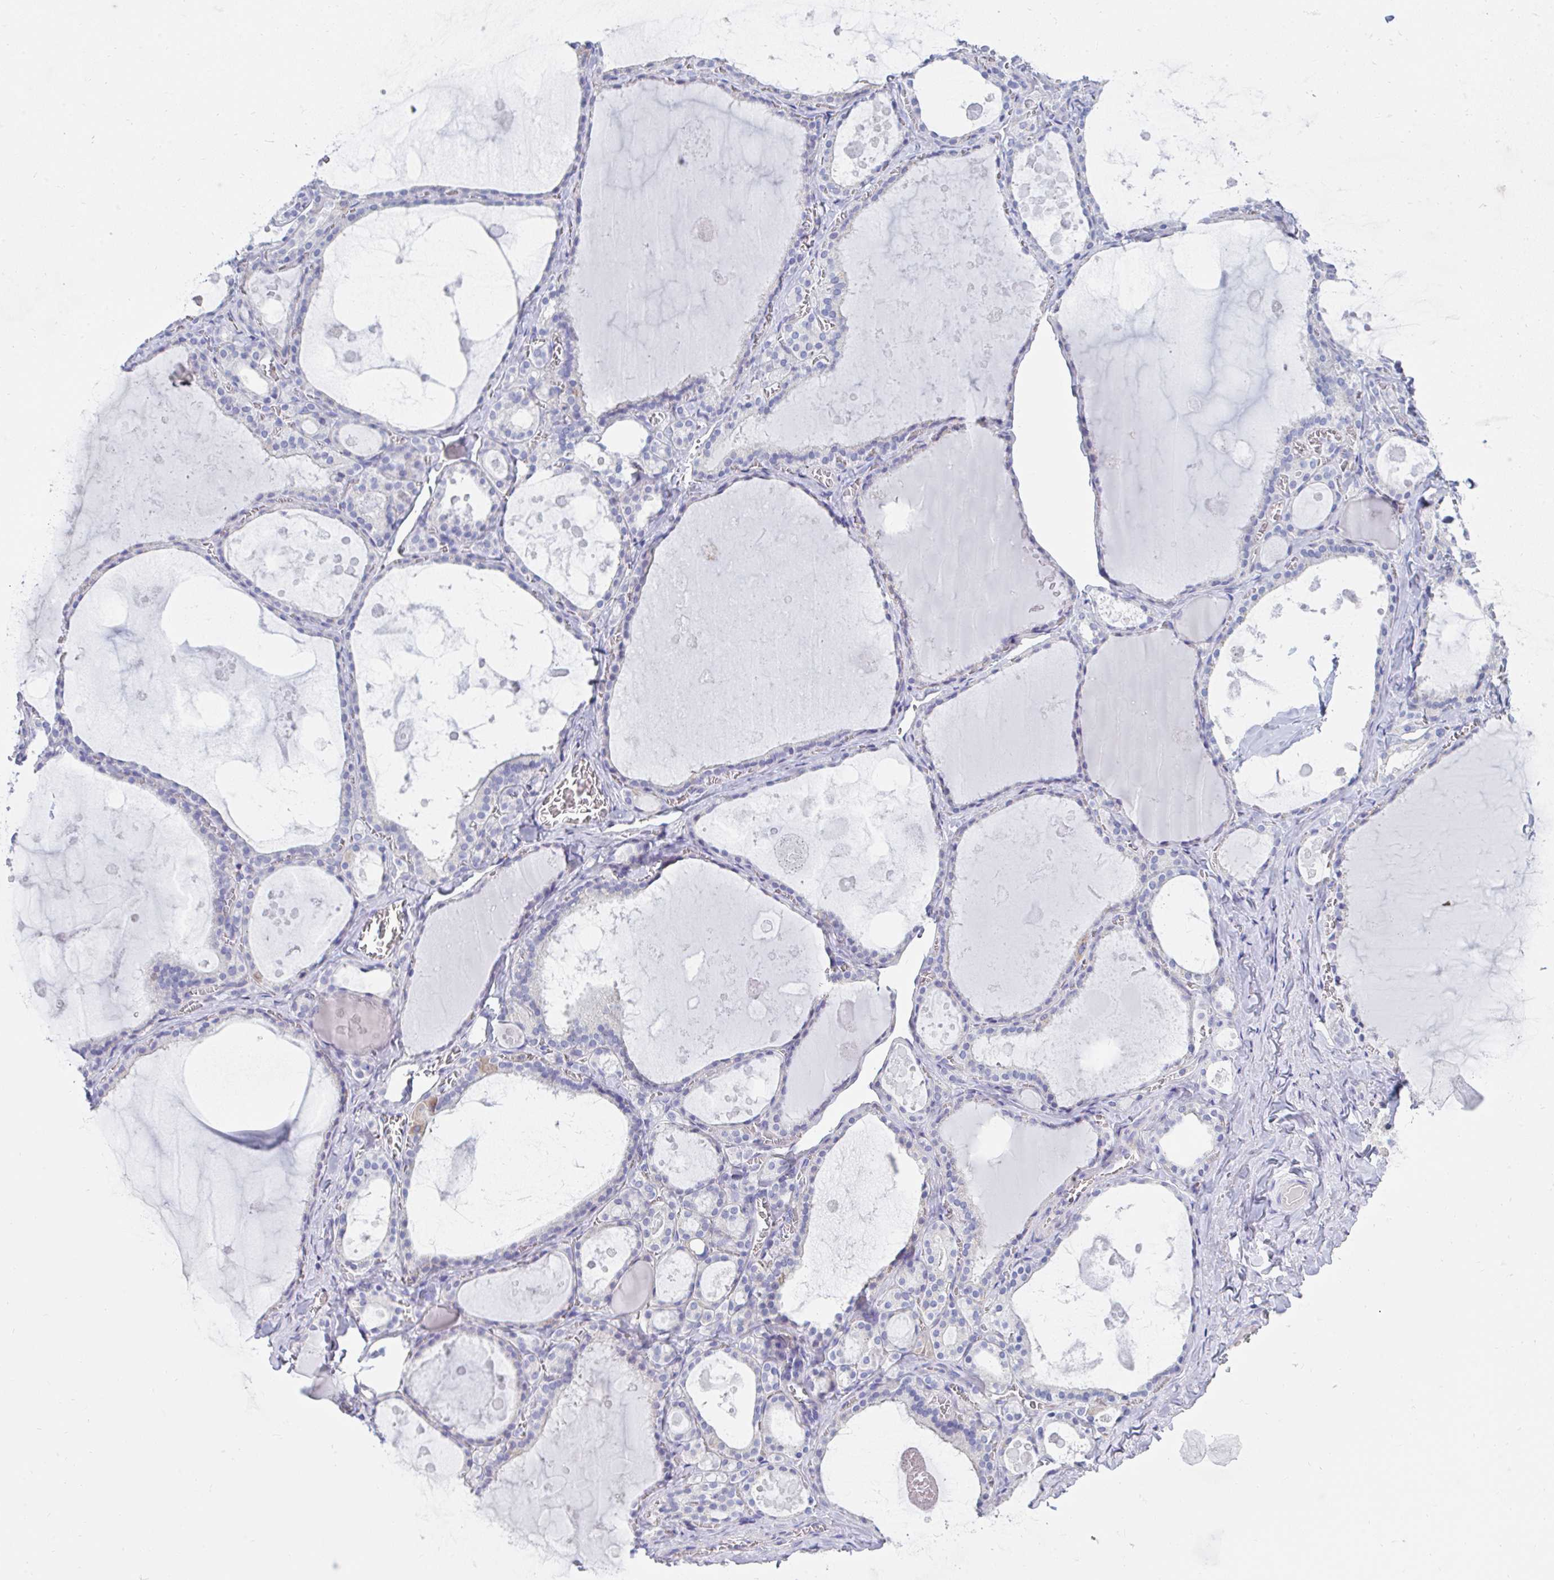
{"staining": {"intensity": "negative", "quantity": "none", "location": "none"}, "tissue": "thyroid gland", "cell_type": "Glandular cells", "image_type": "normal", "snomed": [{"axis": "morphology", "description": "Normal tissue, NOS"}, {"axis": "topography", "description": "Thyroid gland"}], "caption": "Immunohistochemistry photomicrograph of unremarkable thyroid gland: thyroid gland stained with DAB reveals no significant protein expression in glandular cells.", "gene": "MGAM2", "patient": {"sex": "male", "age": 56}}